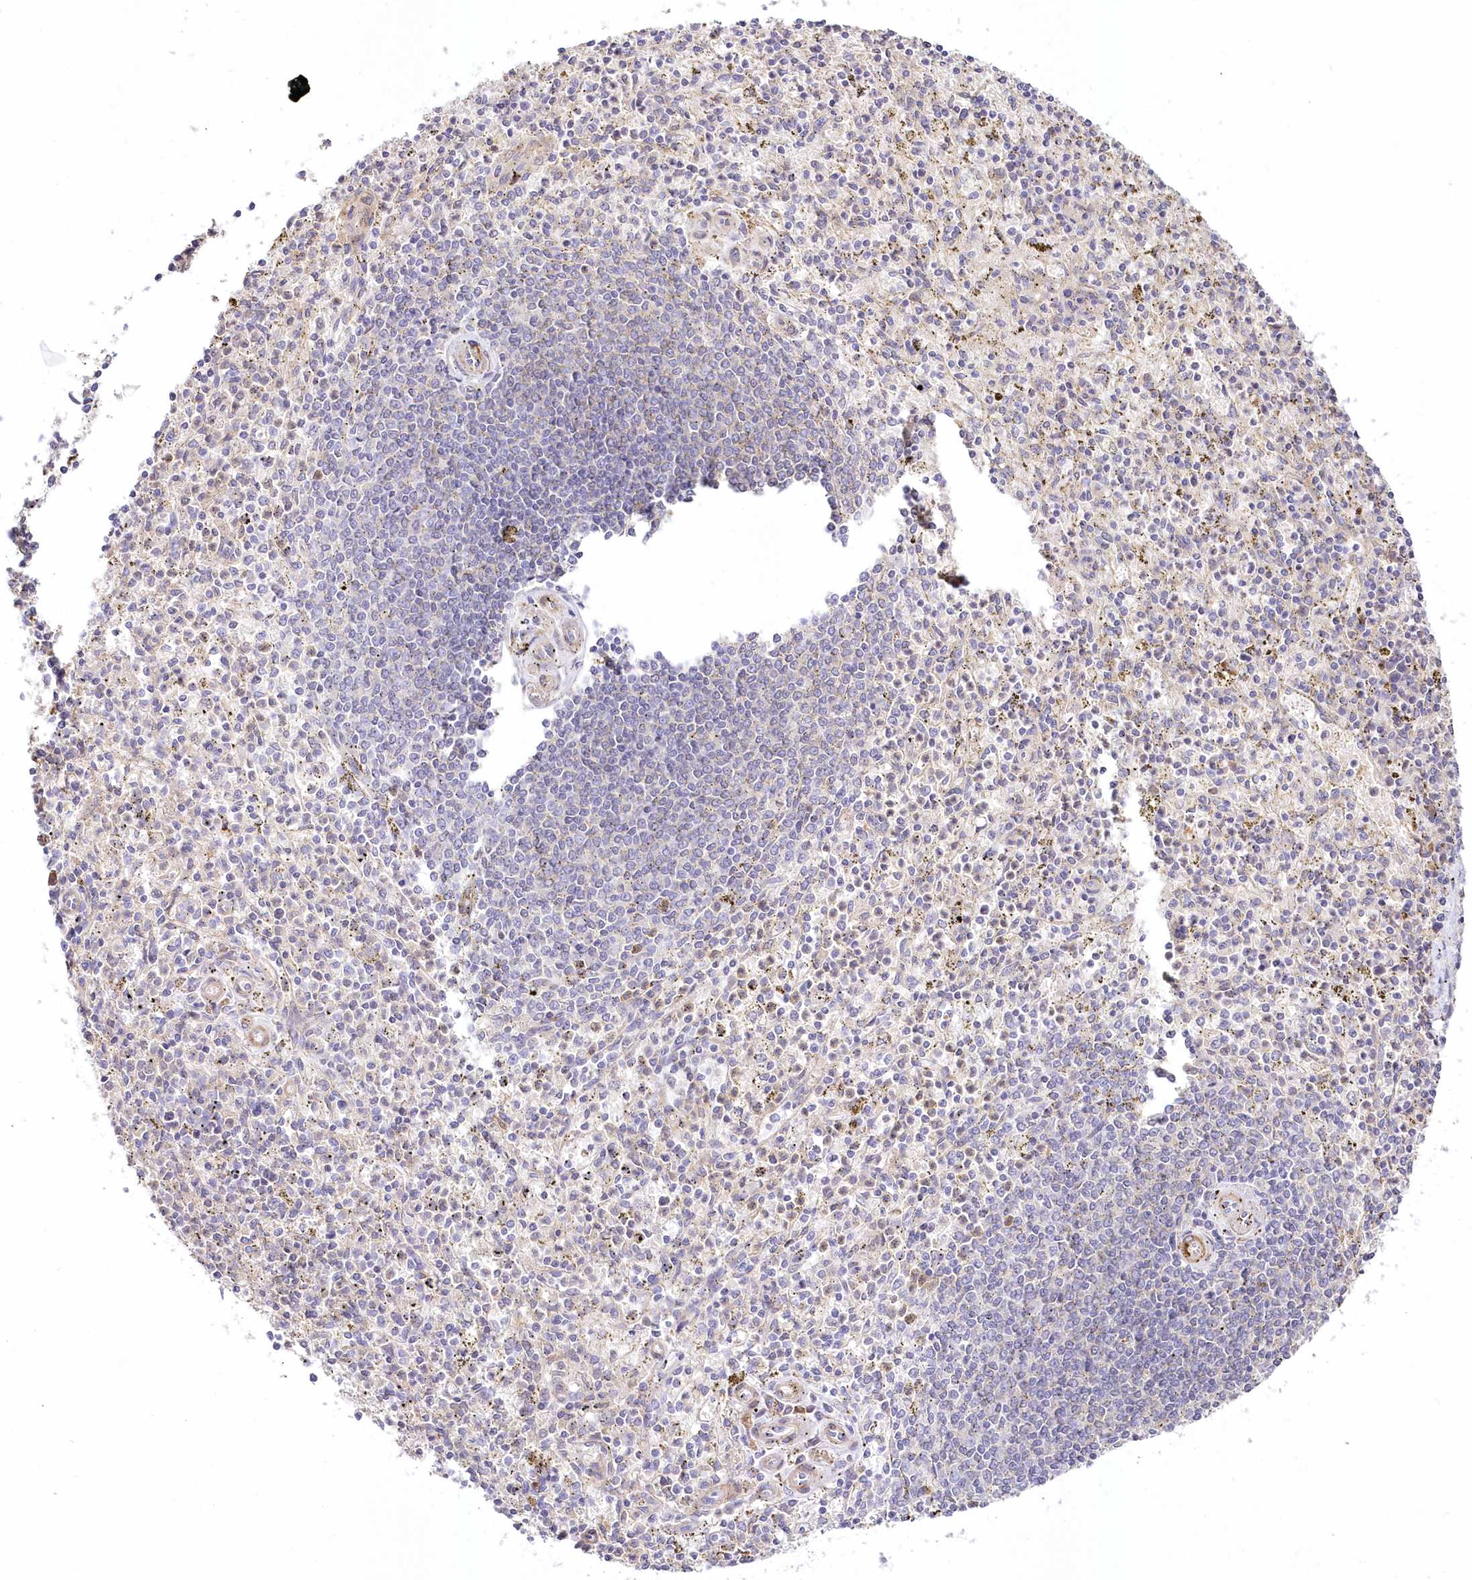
{"staining": {"intensity": "negative", "quantity": "none", "location": "none"}, "tissue": "spleen", "cell_type": "Cells in red pulp", "image_type": "normal", "snomed": [{"axis": "morphology", "description": "Normal tissue, NOS"}, {"axis": "topography", "description": "Spleen"}], "caption": "DAB immunohistochemical staining of benign human spleen reveals no significant expression in cells in red pulp.", "gene": "ARFGEF3", "patient": {"sex": "male", "age": 72}}